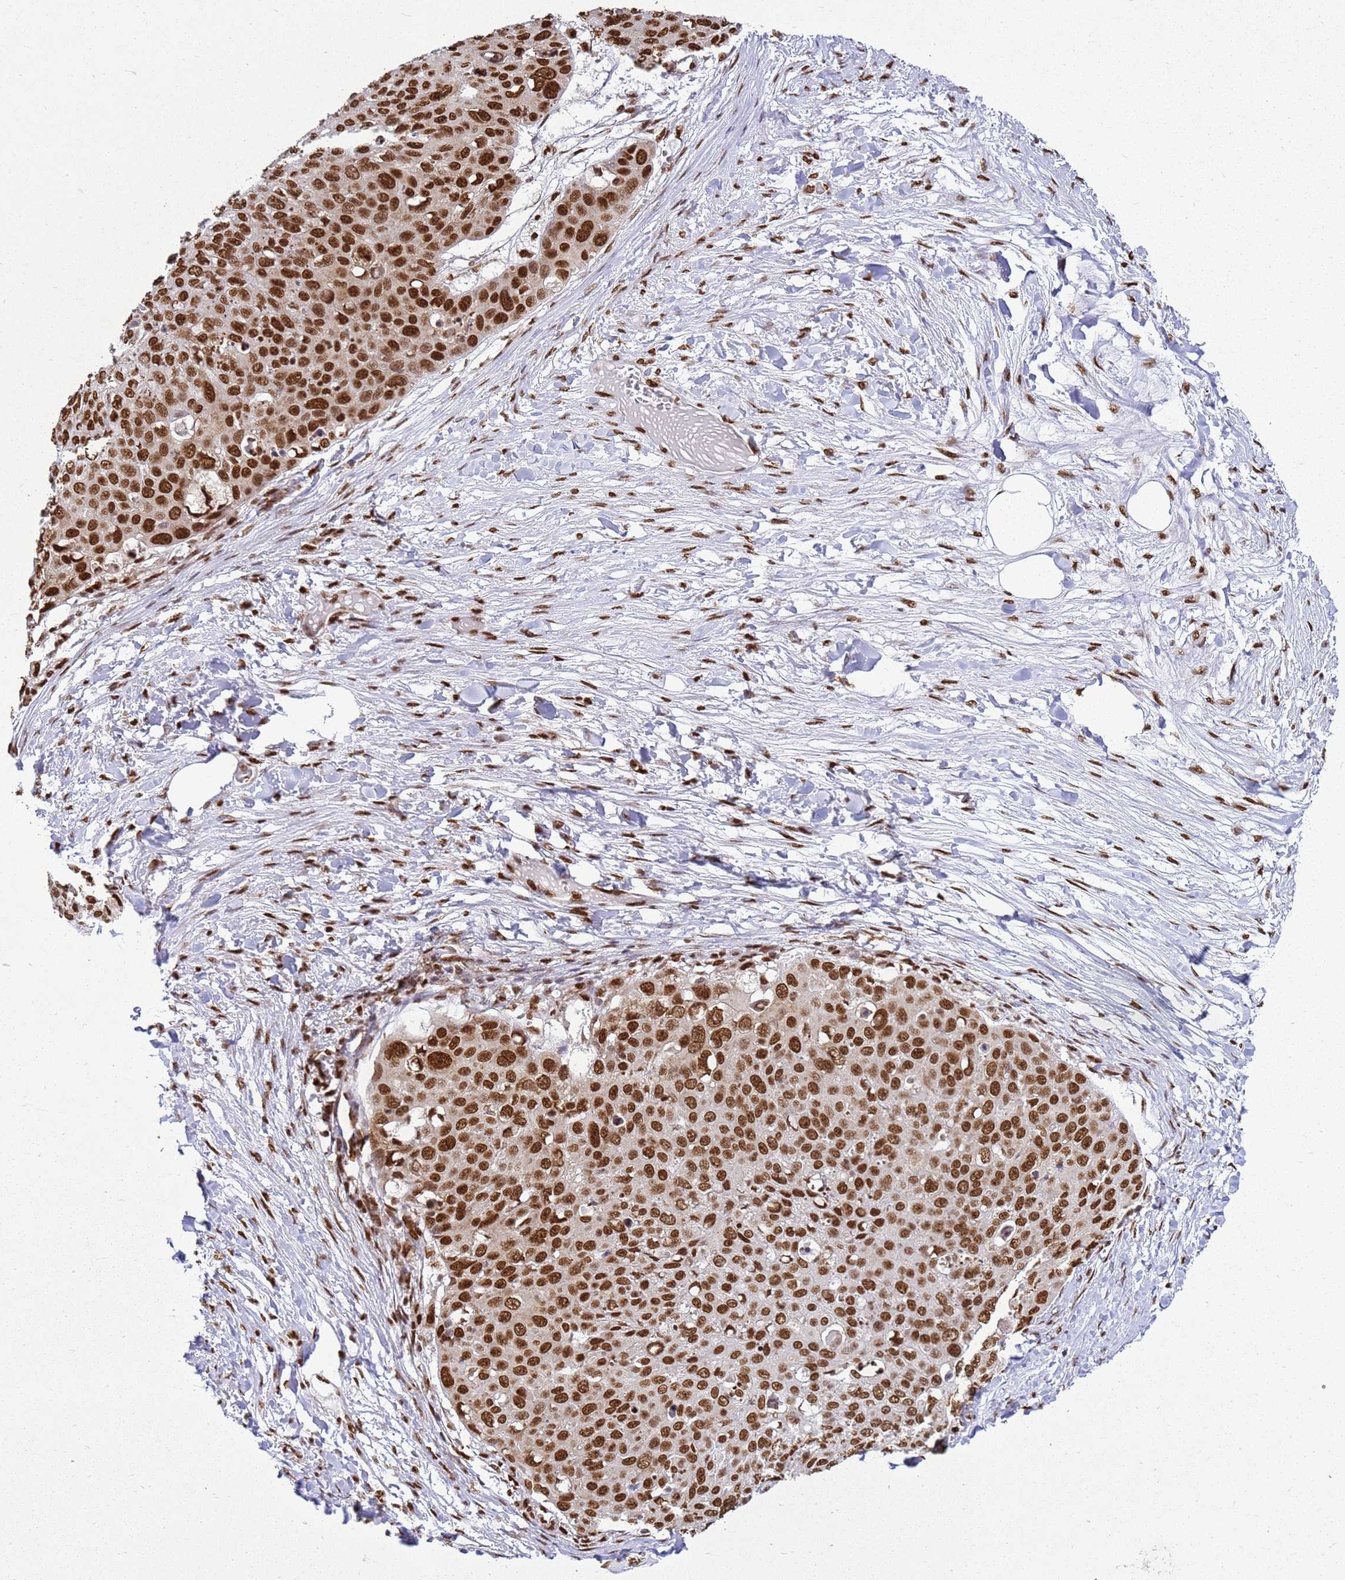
{"staining": {"intensity": "strong", "quantity": ">75%", "location": "nuclear"}, "tissue": "skin cancer", "cell_type": "Tumor cells", "image_type": "cancer", "snomed": [{"axis": "morphology", "description": "Squamous cell carcinoma, NOS"}, {"axis": "topography", "description": "Skin"}], "caption": "DAB (3,3'-diaminobenzidine) immunohistochemical staining of skin cancer exhibits strong nuclear protein staining in approximately >75% of tumor cells. (Brightfield microscopy of DAB IHC at high magnification).", "gene": "APEX1", "patient": {"sex": "male", "age": 71}}